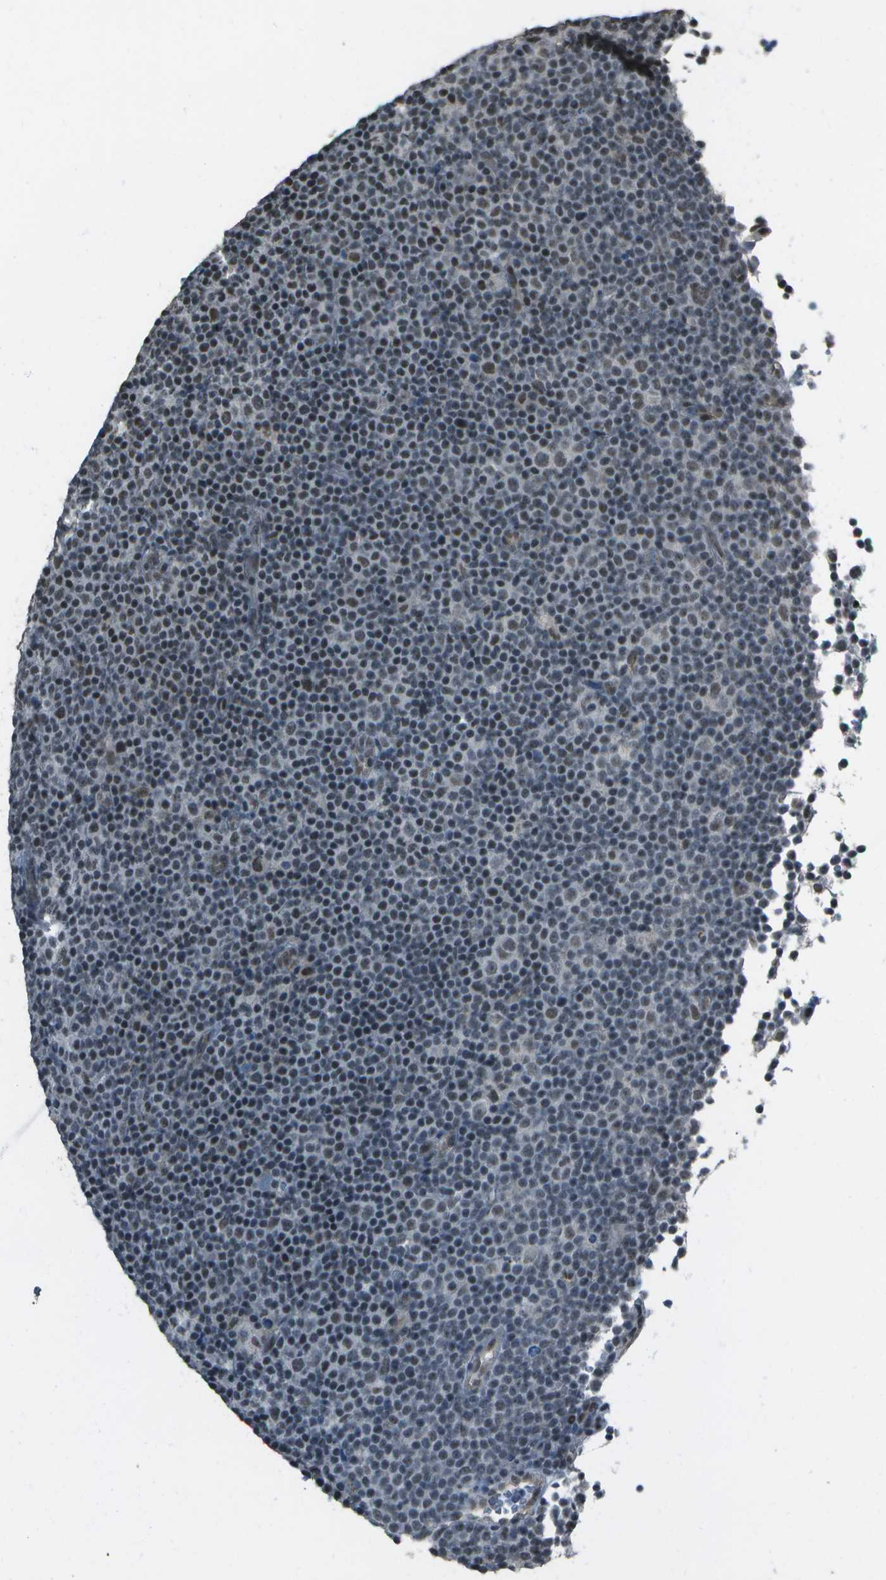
{"staining": {"intensity": "weak", "quantity": ">75%", "location": "nuclear"}, "tissue": "lymphoma", "cell_type": "Tumor cells", "image_type": "cancer", "snomed": [{"axis": "morphology", "description": "Malignant lymphoma, non-Hodgkin's type, Low grade"}, {"axis": "topography", "description": "Lymph node"}], "caption": "A micrograph of human low-grade malignant lymphoma, non-Hodgkin's type stained for a protein demonstrates weak nuclear brown staining in tumor cells.", "gene": "DEPDC1", "patient": {"sex": "female", "age": 67}}